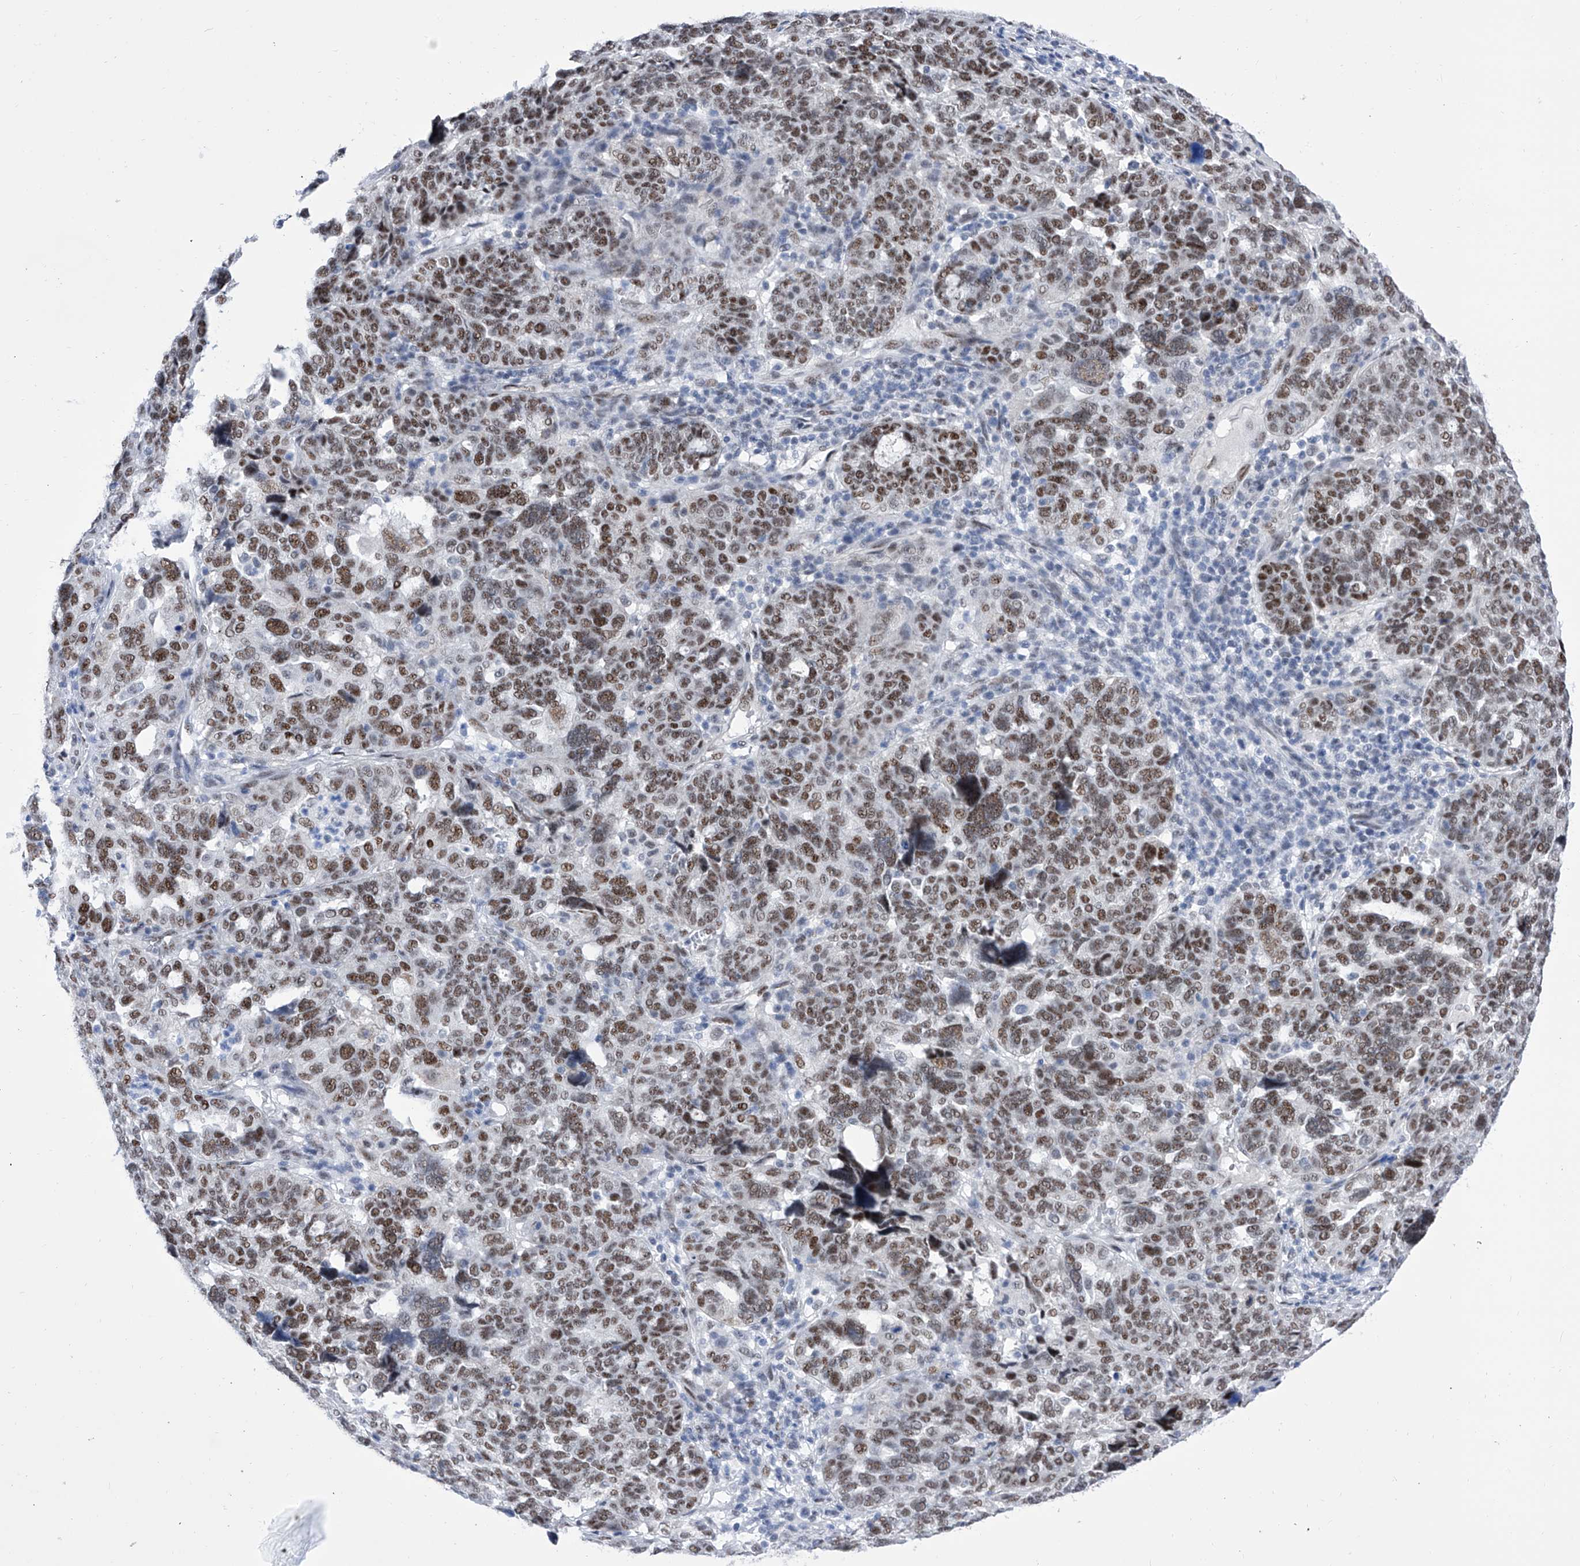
{"staining": {"intensity": "moderate", "quantity": ">75%", "location": "nuclear"}, "tissue": "ovarian cancer", "cell_type": "Tumor cells", "image_type": "cancer", "snomed": [{"axis": "morphology", "description": "Cystadenocarcinoma, serous, NOS"}, {"axis": "topography", "description": "Ovary"}], "caption": "Tumor cells demonstrate medium levels of moderate nuclear expression in approximately >75% of cells in ovarian cancer.", "gene": "ATN1", "patient": {"sex": "female", "age": 59}}